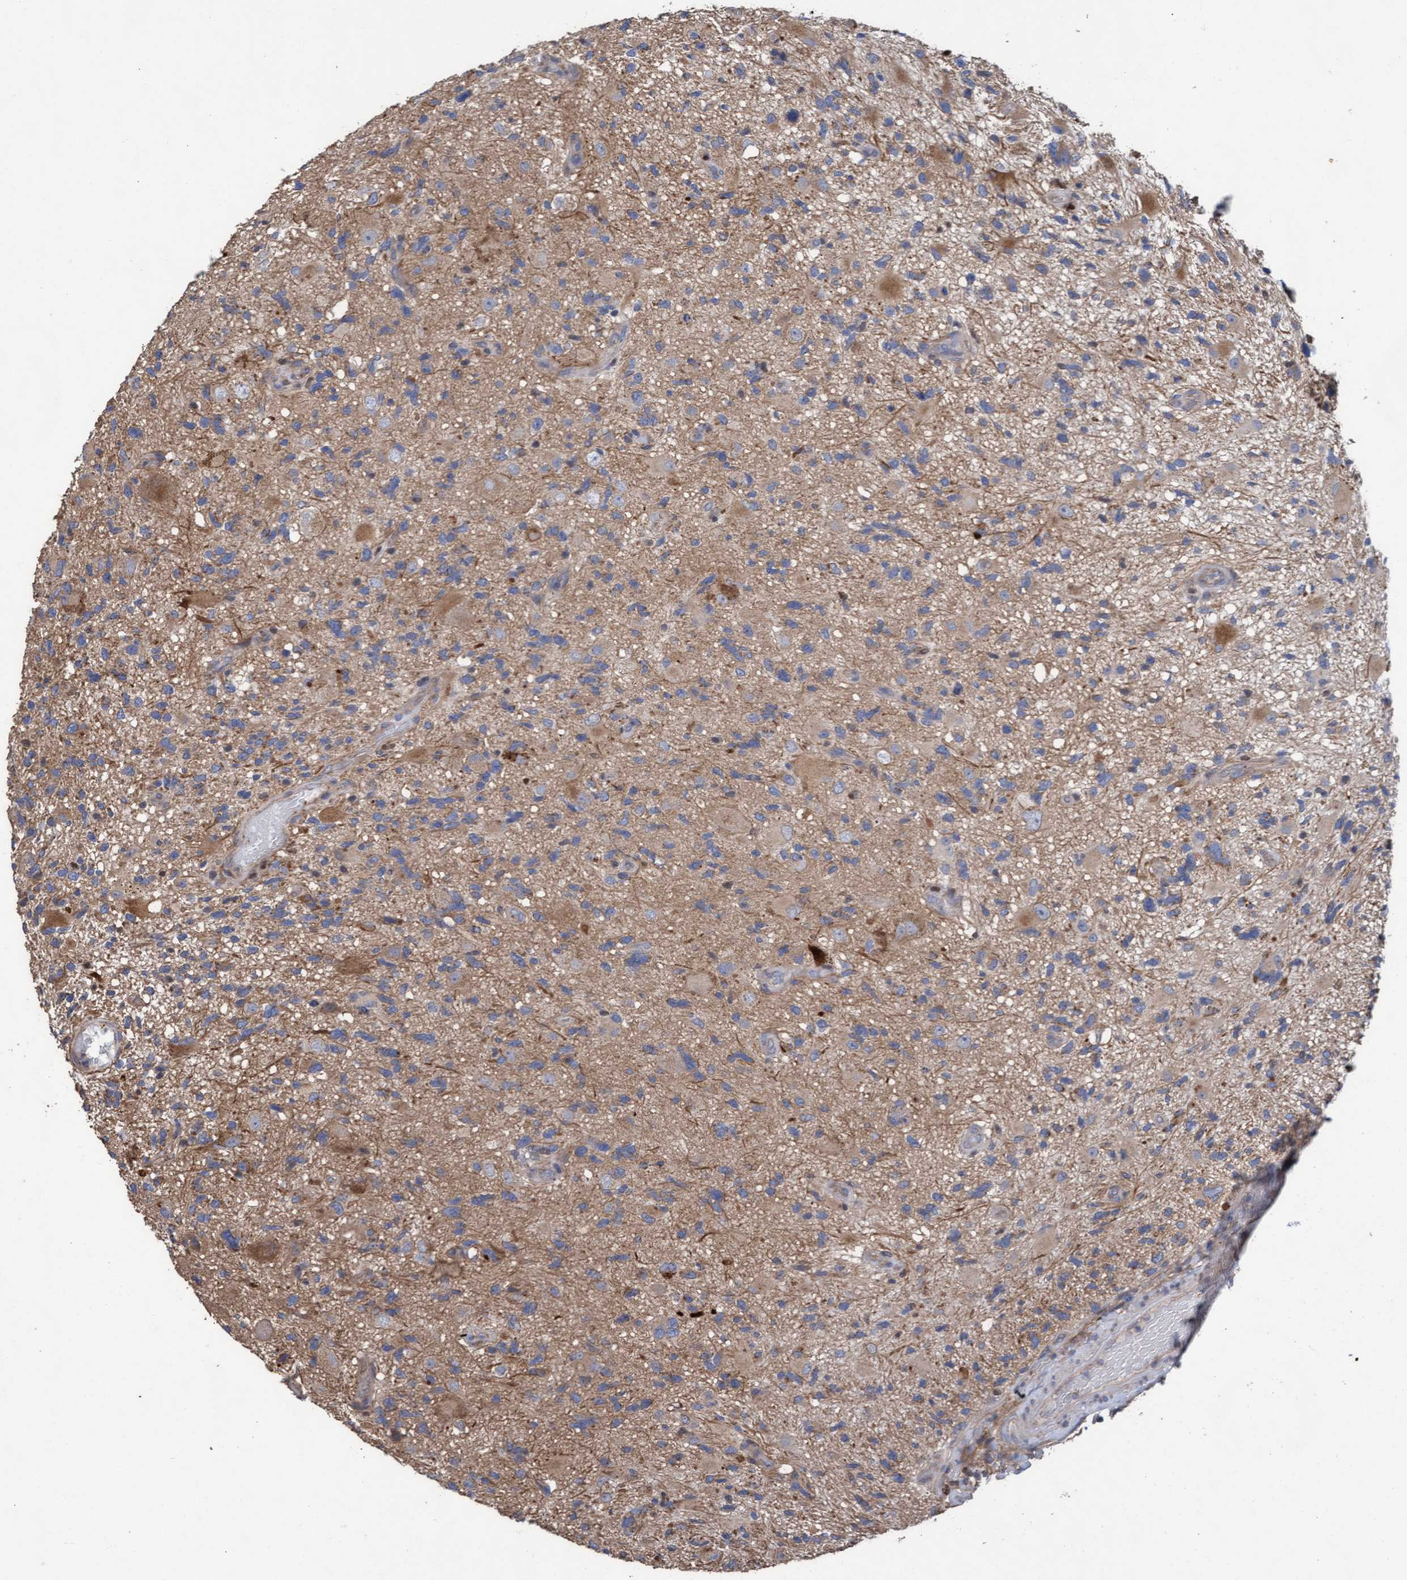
{"staining": {"intensity": "weak", "quantity": ">75%", "location": "cytoplasmic/membranous"}, "tissue": "glioma", "cell_type": "Tumor cells", "image_type": "cancer", "snomed": [{"axis": "morphology", "description": "Glioma, malignant, High grade"}, {"axis": "topography", "description": "Brain"}], "caption": "Glioma stained with a brown dye demonstrates weak cytoplasmic/membranous positive staining in approximately >75% of tumor cells.", "gene": "MRPL38", "patient": {"sex": "male", "age": 33}}